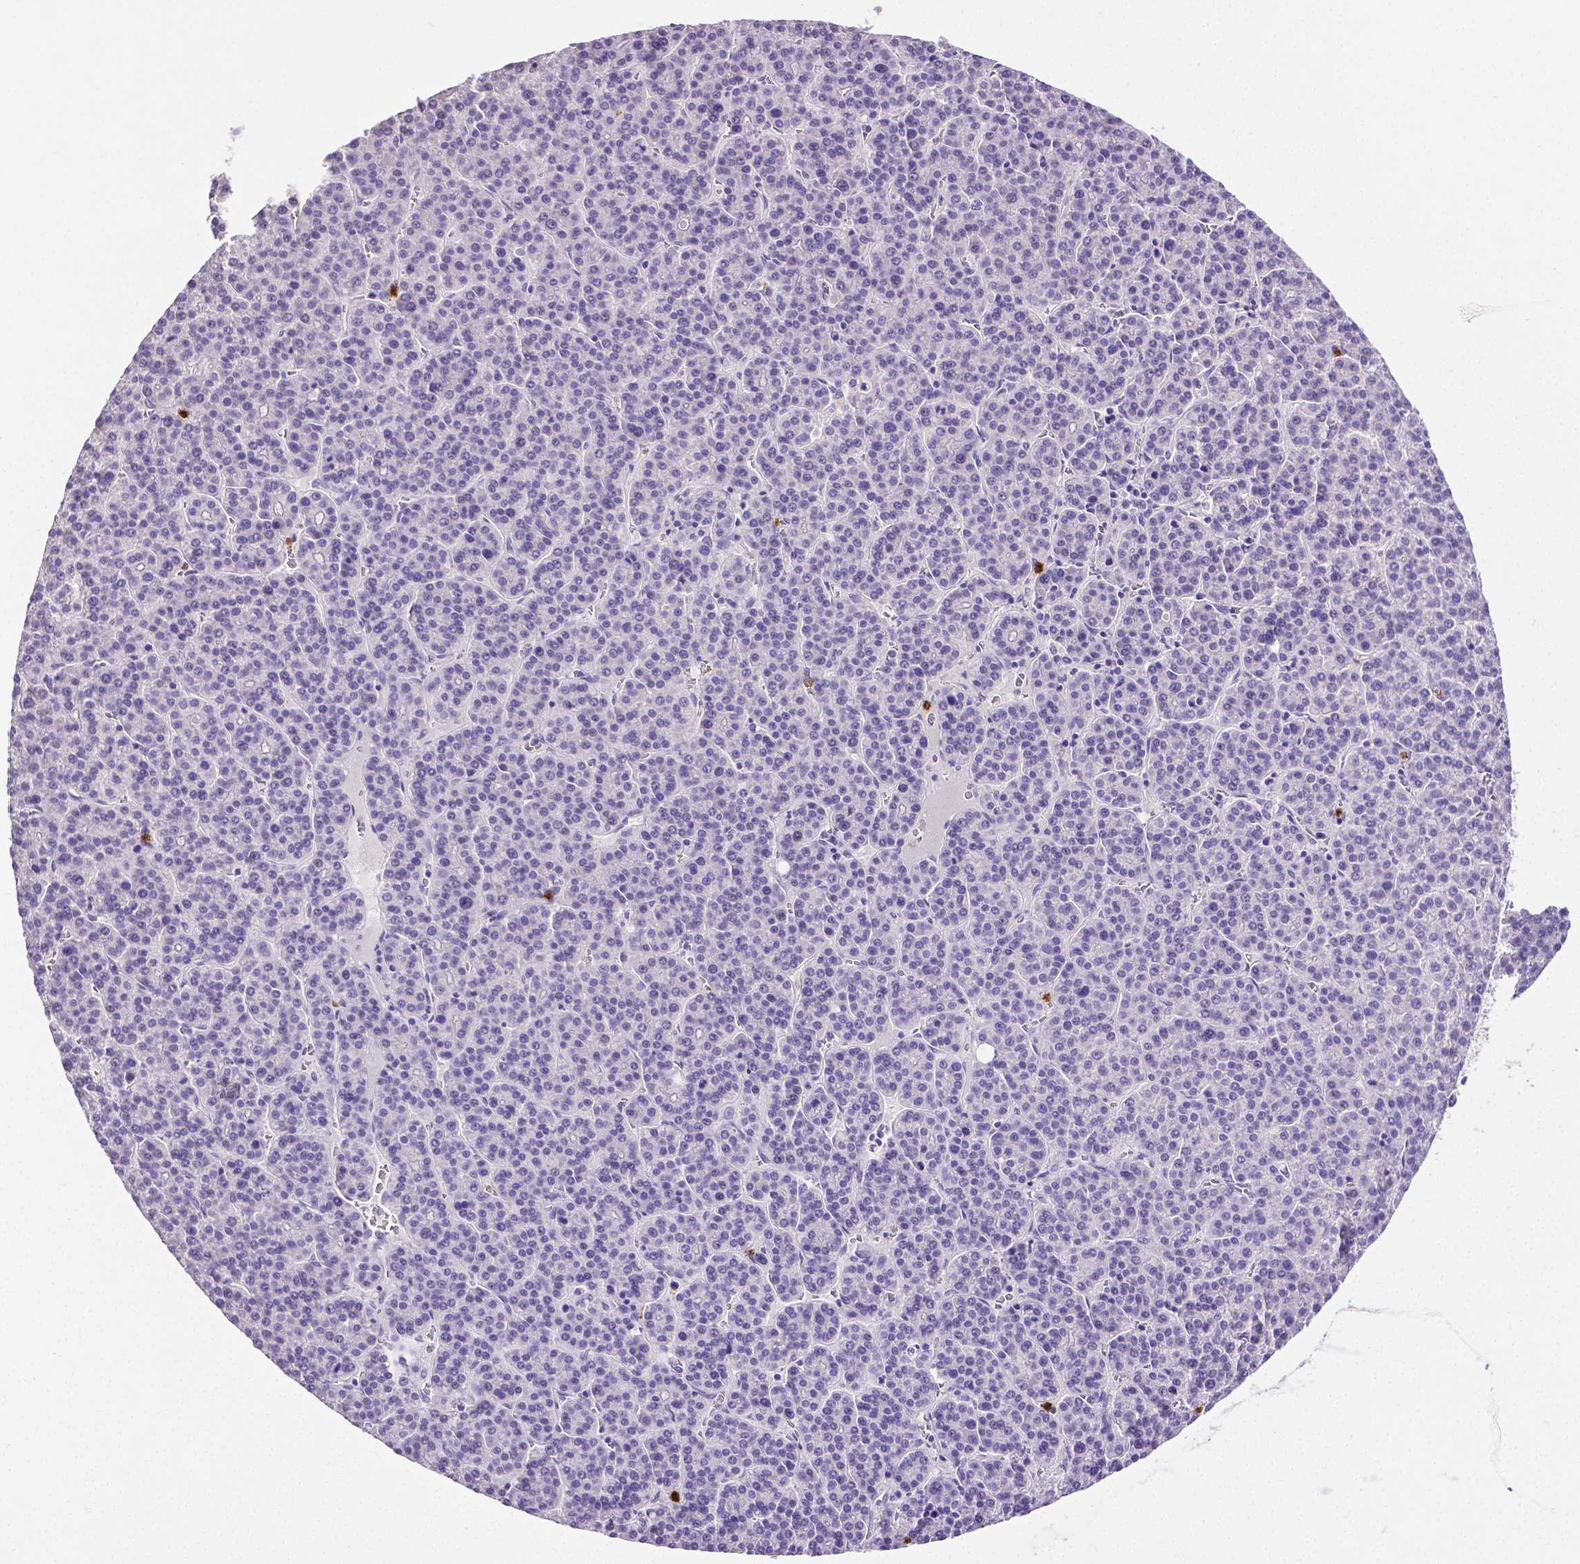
{"staining": {"intensity": "negative", "quantity": "none", "location": "none"}, "tissue": "liver cancer", "cell_type": "Tumor cells", "image_type": "cancer", "snomed": [{"axis": "morphology", "description": "Carcinoma, Hepatocellular, NOS"}, {"axis": "topography", "description": "Liver"}], "caption": "IHC micrograph of neoplastic tissue: human liver hepatocellular carcinoma stained with DAB displays no significant protein positivity in tumor cells.", "gene": "MMP9", "patient": {"sex": "female", "age": 58}}